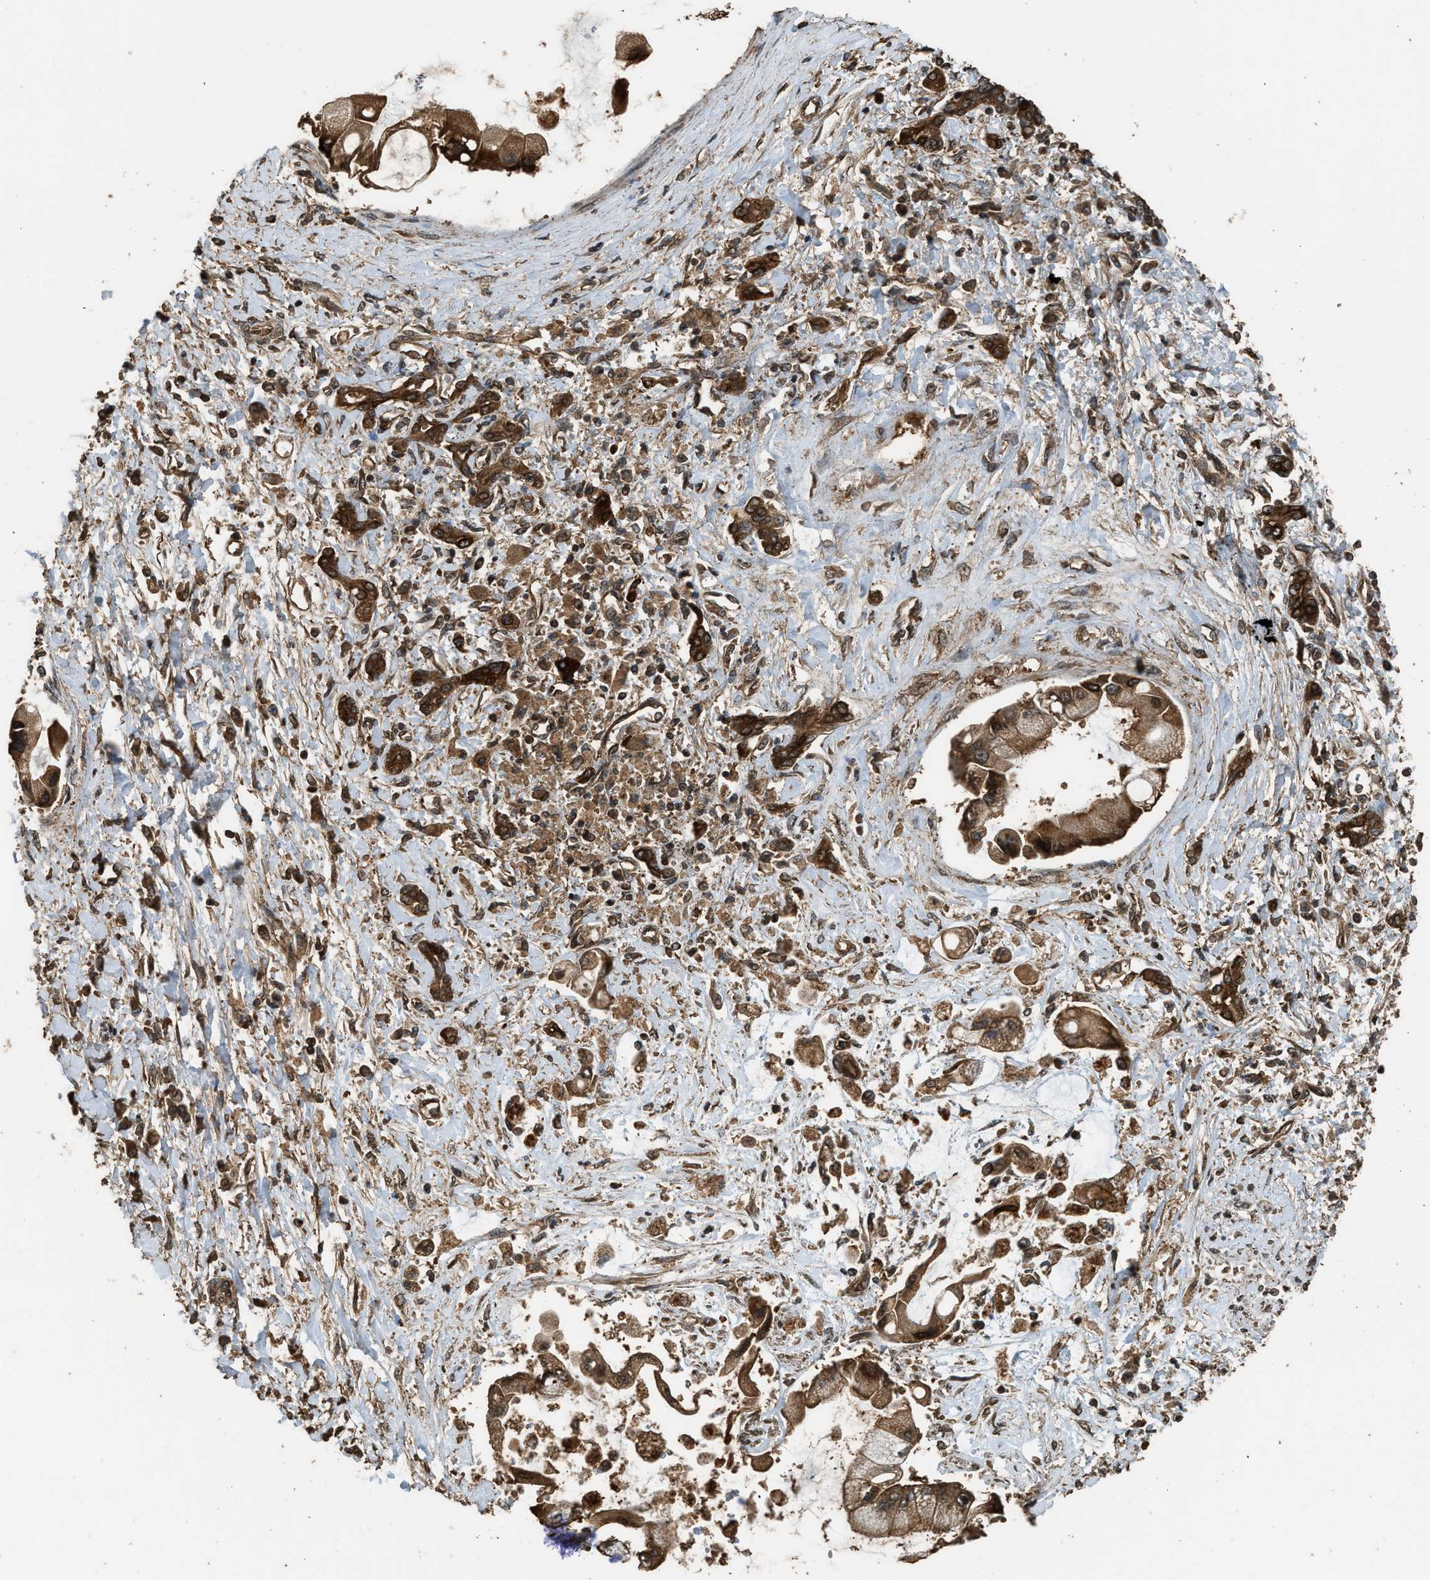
{"staining": {"intensity": "strong", "quantity": ">75%", "location": "cytoplasmic/membranous"}, "tissue": "liver cancer", "cell_type": "Tumor cells", "image_type": "cancer", "snomed": [{"axis": "morphology", "description": "Cholangiocarcinoma"}, {"axis": "topography", "description": "Liver"}], "caption": "Immunohistochemistry (IHC) of liver cancer exhibits high levels of strong cytoplasmic/membranous expression in about >75% of tumor cells.", "gene": "MYBL2", "patient": {"sex": "male", "age": 50}}